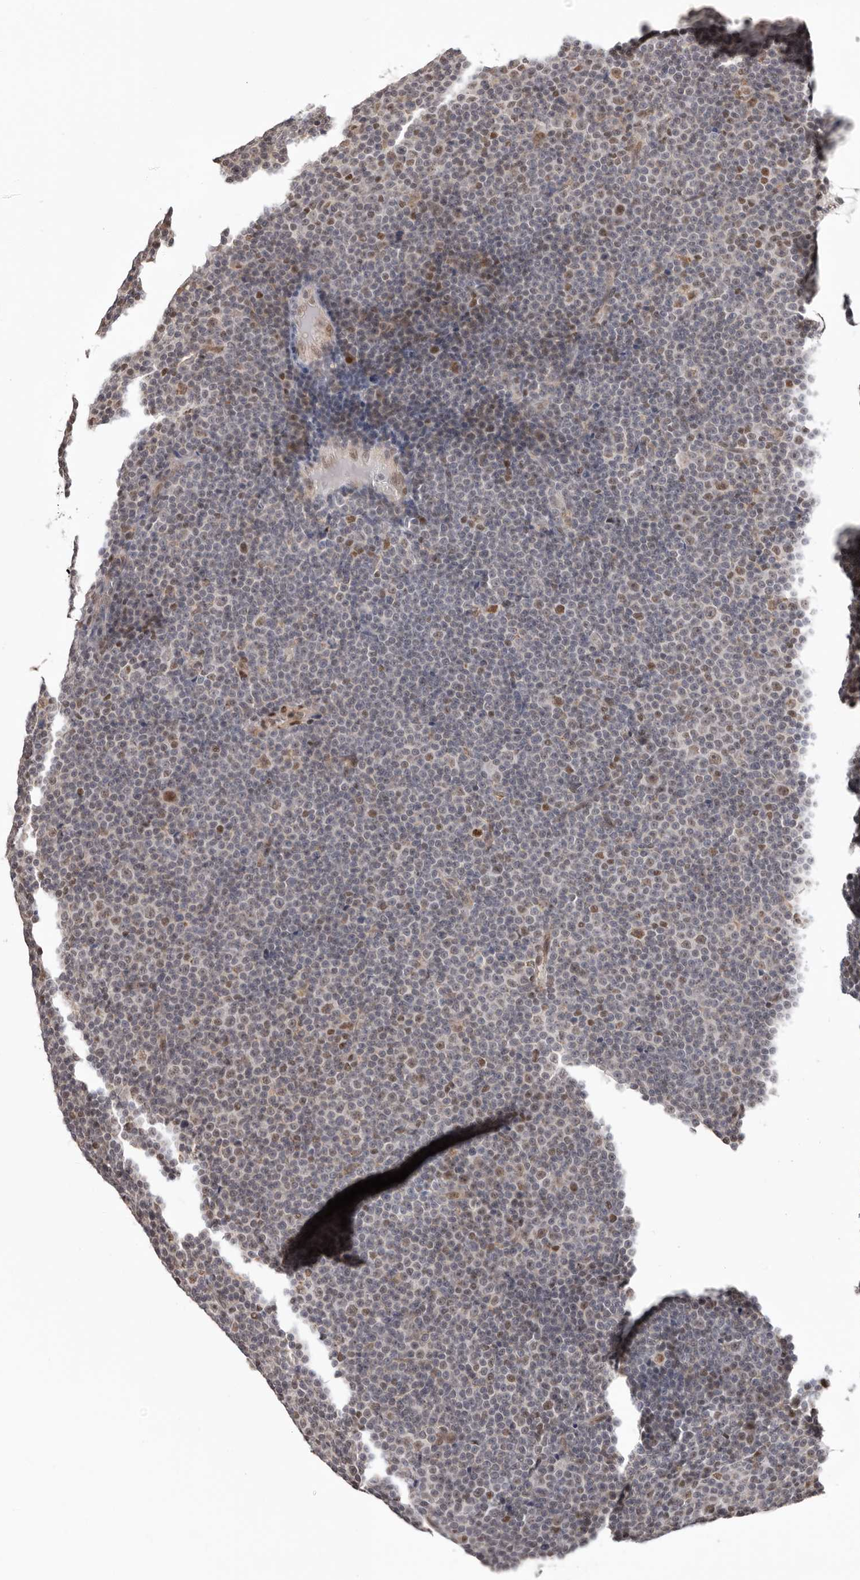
{"staining": {"intensity": "weak", "quantity": "<25%", "location": "nuclear"}, "tissue": "lymphoma", "cell_type": "Tumor cells", "image_type": "cancer", "snomed": [{"axis": "morphology", "description": "Malignant lymphoma, non-Hodgkin's type, Low grade"}, {"axis": "topography", "description": "Lymph node"}], "caption": "An immunohistochemistry photomicrograph of low-grade malignant lymphoma, non-Hodgkin's type is shown. There is no staining in tumor cells of low-grade malignant lymphoma, non-Hodgkin's type. (DAB (3,3'-diaminobenzidine) immunohistochemistry (IHC), high magnification).", "gene": "SMAD7", "patient": {"sex": "female", "age": 67}}